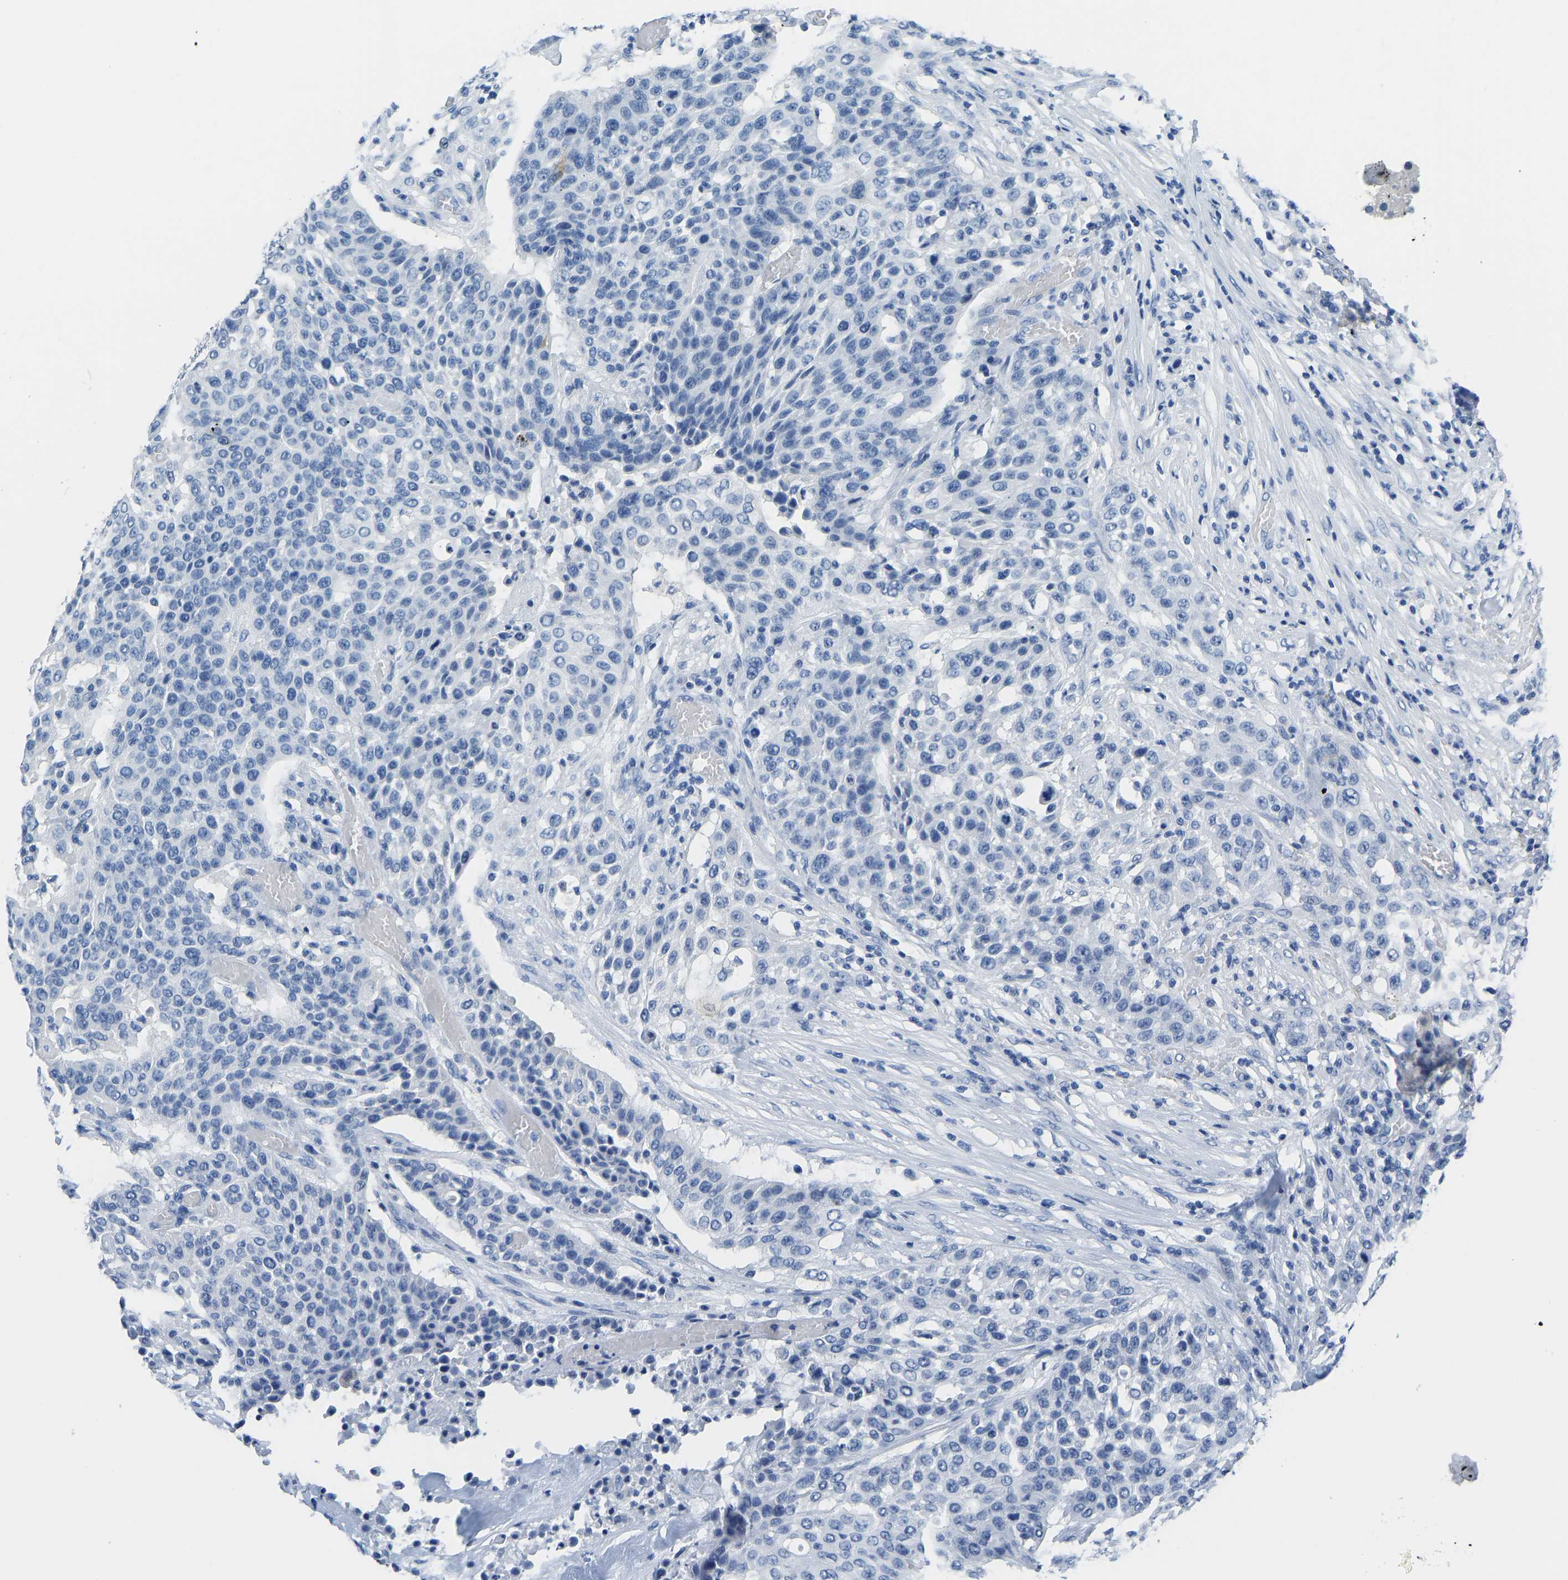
{"staining": {"intensity": "strong", "quantity": "<25%", "location": "cytoplasmic/membranous"}, "tissue": "urothelial cancer", "cell_type": "Tumor cells", "image_type": "cancer", "snomed": [{"axis": "morphology", "description": "Urothelial carcinoma, High grade"}, {"axis": "topography", "description": "Urinary bladder"}], "caption": "This is an image of immunohistochemistry staining of urothelial carcinoma (high-grade), which shows strong staining in the cytoplasmic/membranous of tumor cells.", "gene": "SERPINB3", "patient": {"sex": "male", "age": 74}}